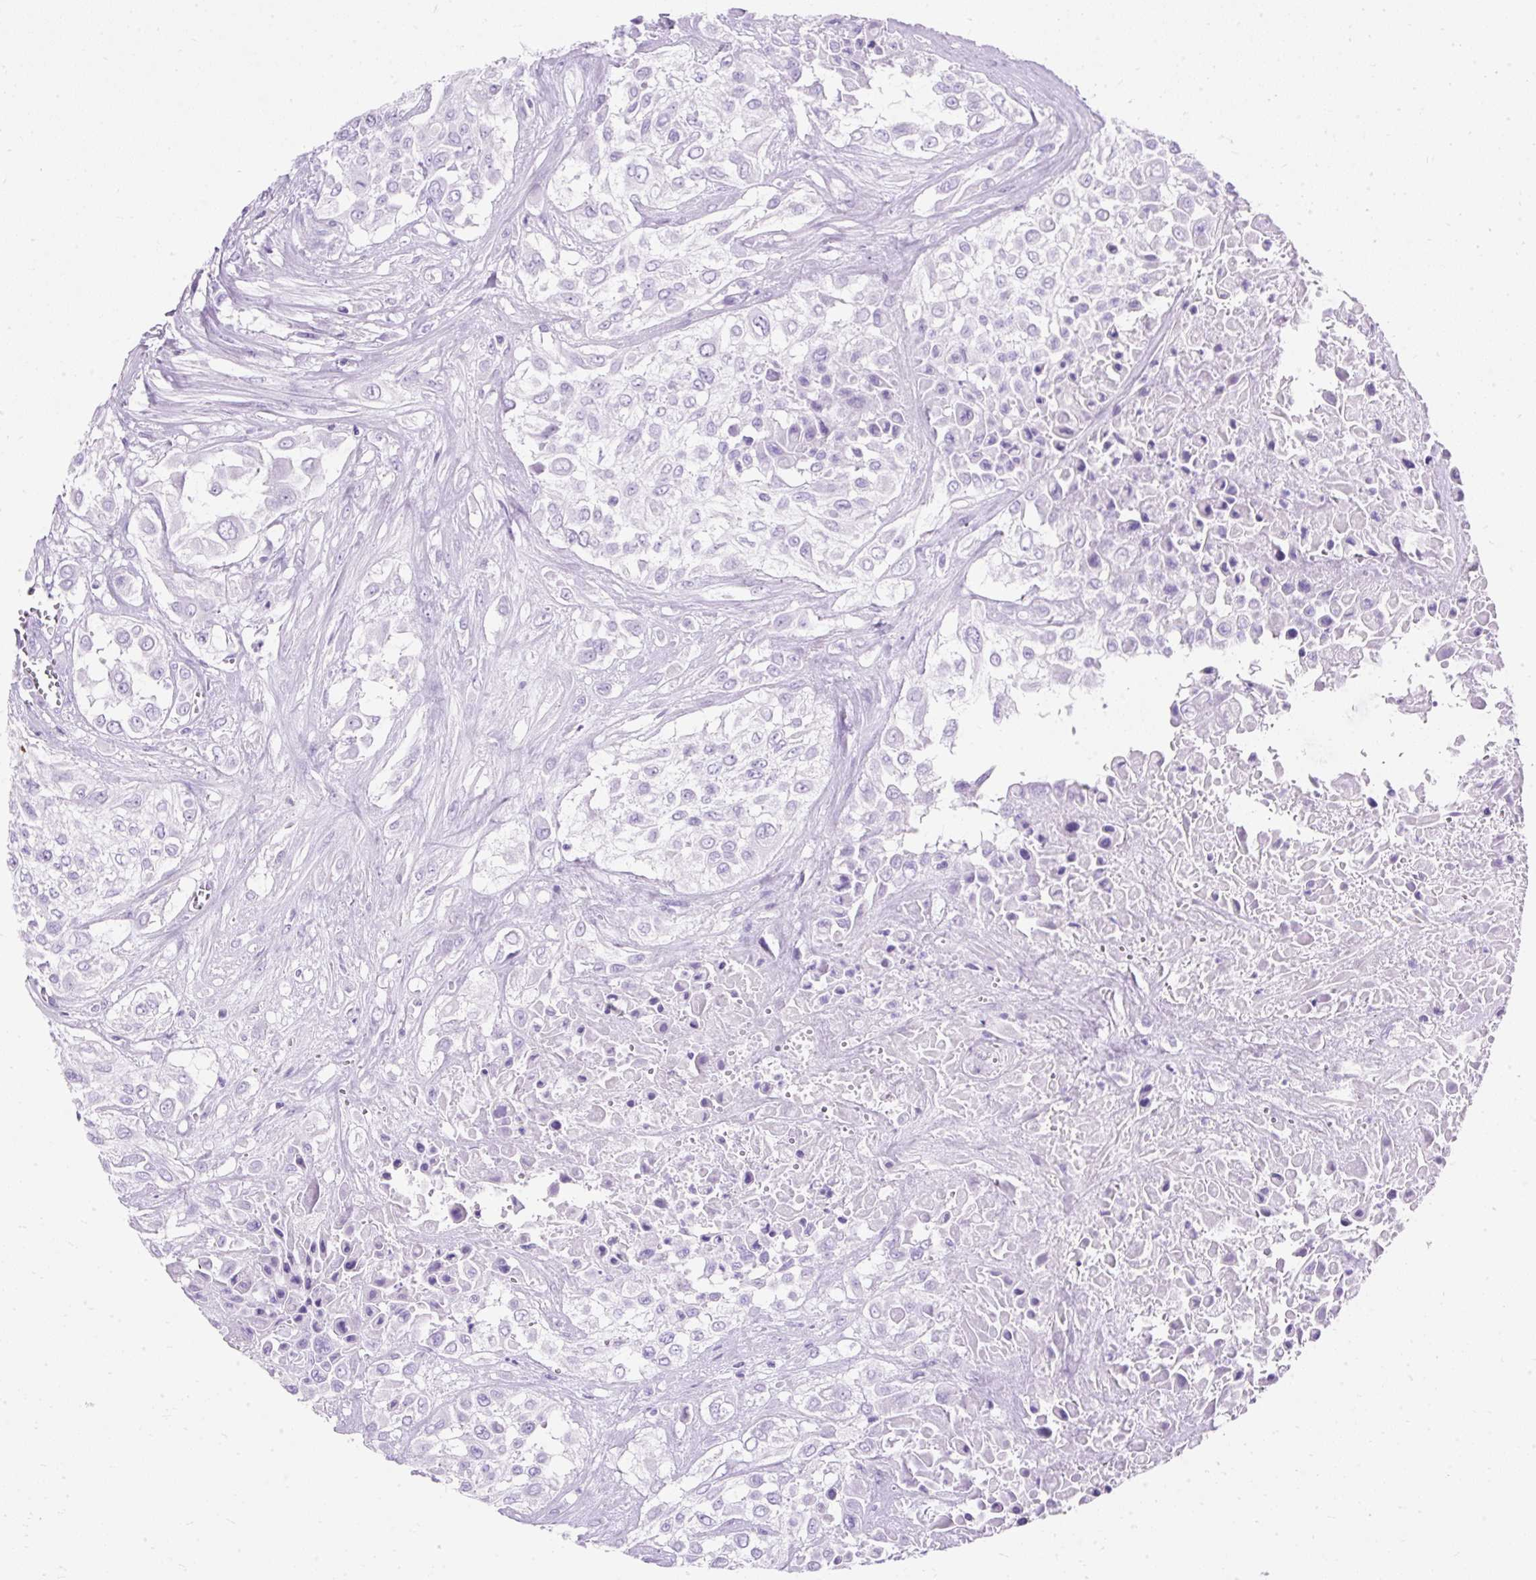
{"staining": {"intensity": "negative", "quantity": "none", "location": "none"}, "tissue": "urothelial cancer", "cell_type": "Tumor cells", "image_type": "cancer", "snomed": [{"axis": "morphology", "description": "Urothelial carcinoma, High grade"}, {"axis": "topography", "description": "Urinary bladder"}], "caption": "Tumor cells are negative for brown protein staining in urothelial carcinoma (high-grade).", "gene": "PVALB", "patient": {"sex": "male", "age": 57}}